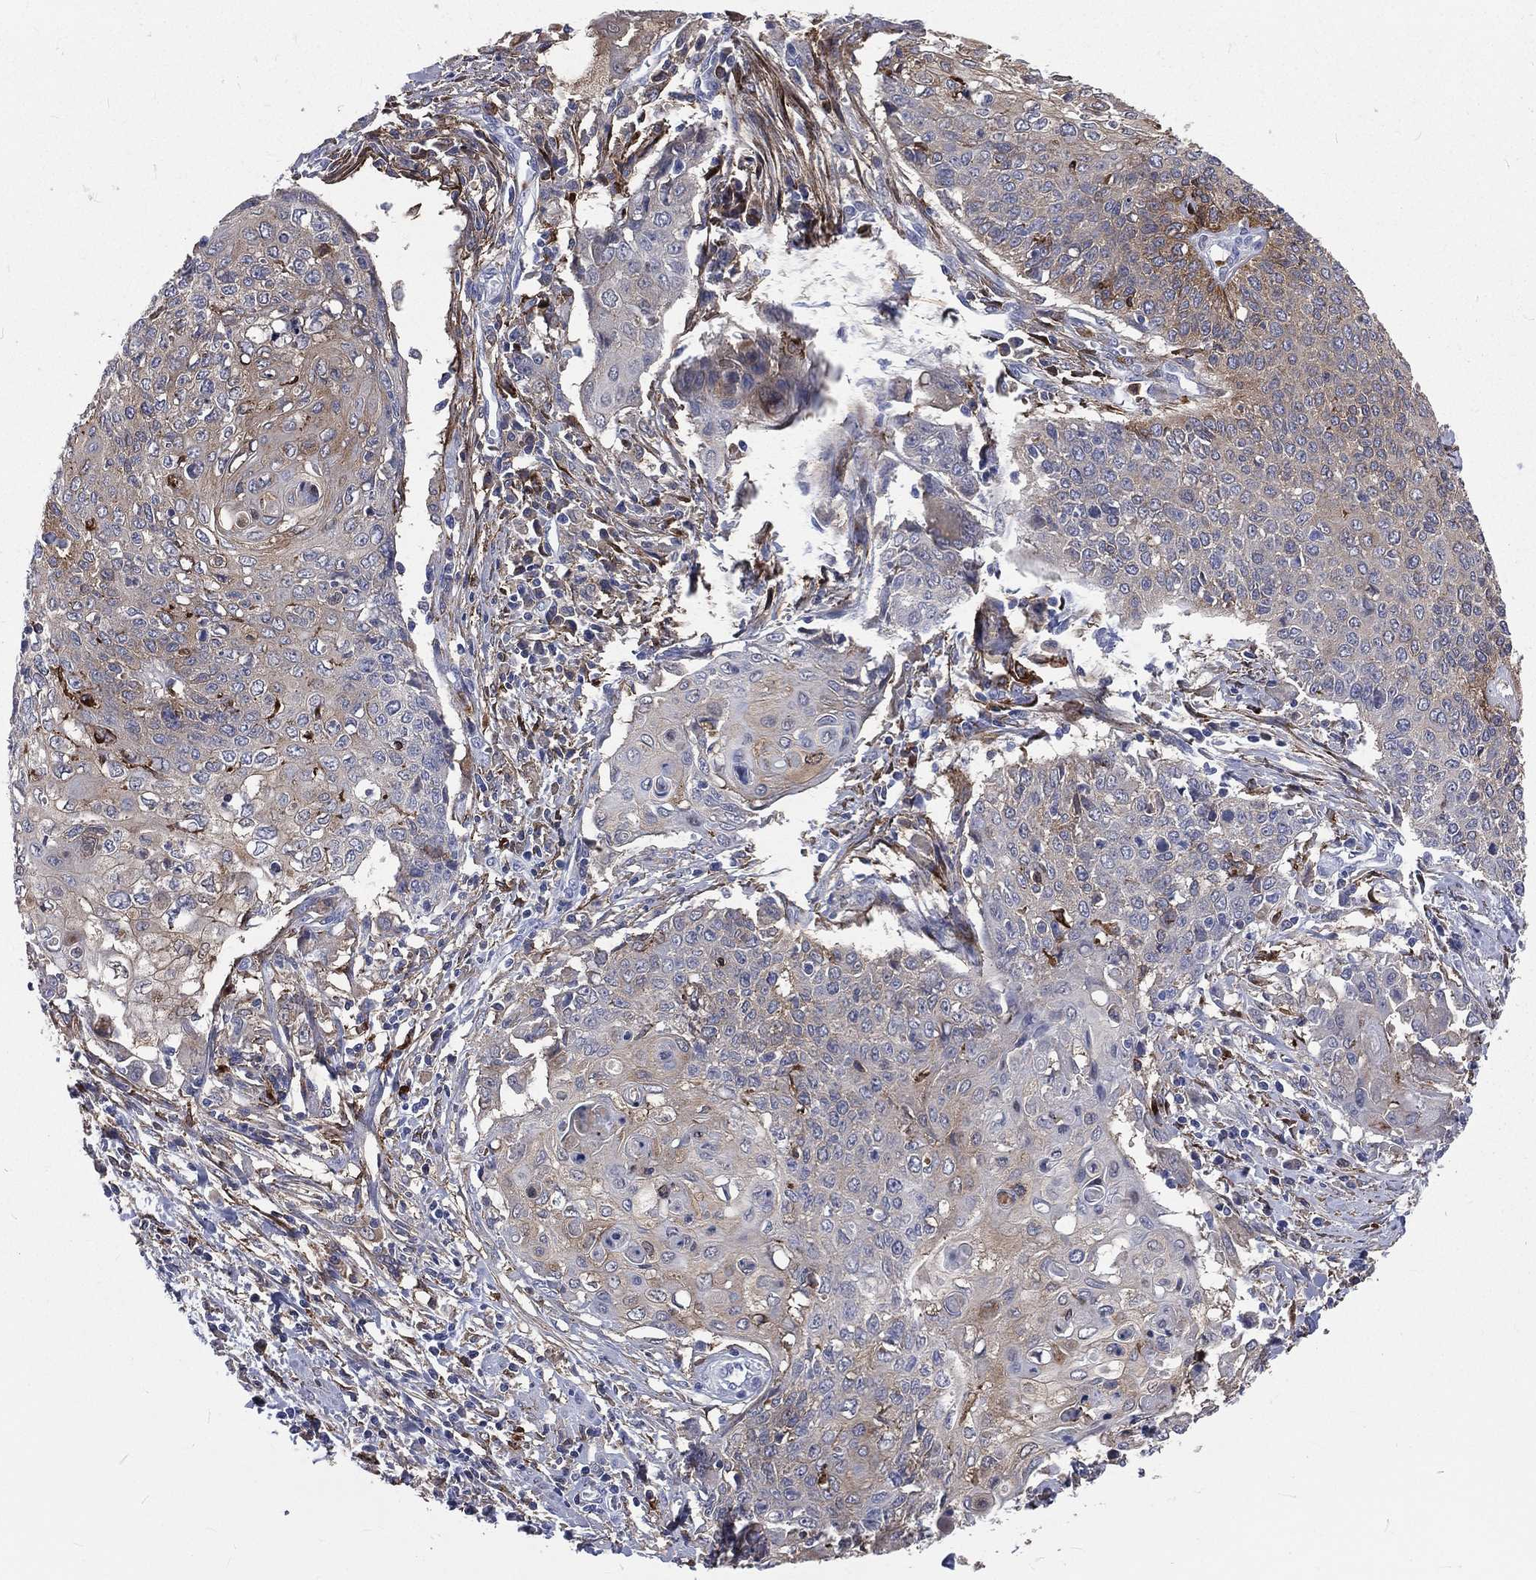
{"staining": {"intensity": "weak", "quantity": "<25%", "location": "cytoplasmic/membranous"}, "tissue": "cervical cancer", "cell_type": "Tumor cells", "image_type": "cancer", "snomed": [{"axis": "morphology", "description": "Squamous cell carcinoma, NOS"}, {"axis": "topography", "description": "Cervix"}], "caption": "Immunohistochemistry (IHC) micrograph of cervical cancer stained for a protein (brown), which demonstrates no positivity in tumor cells.", "gene": "BASP1", "patient": {"sex": "female", "age": 39}}